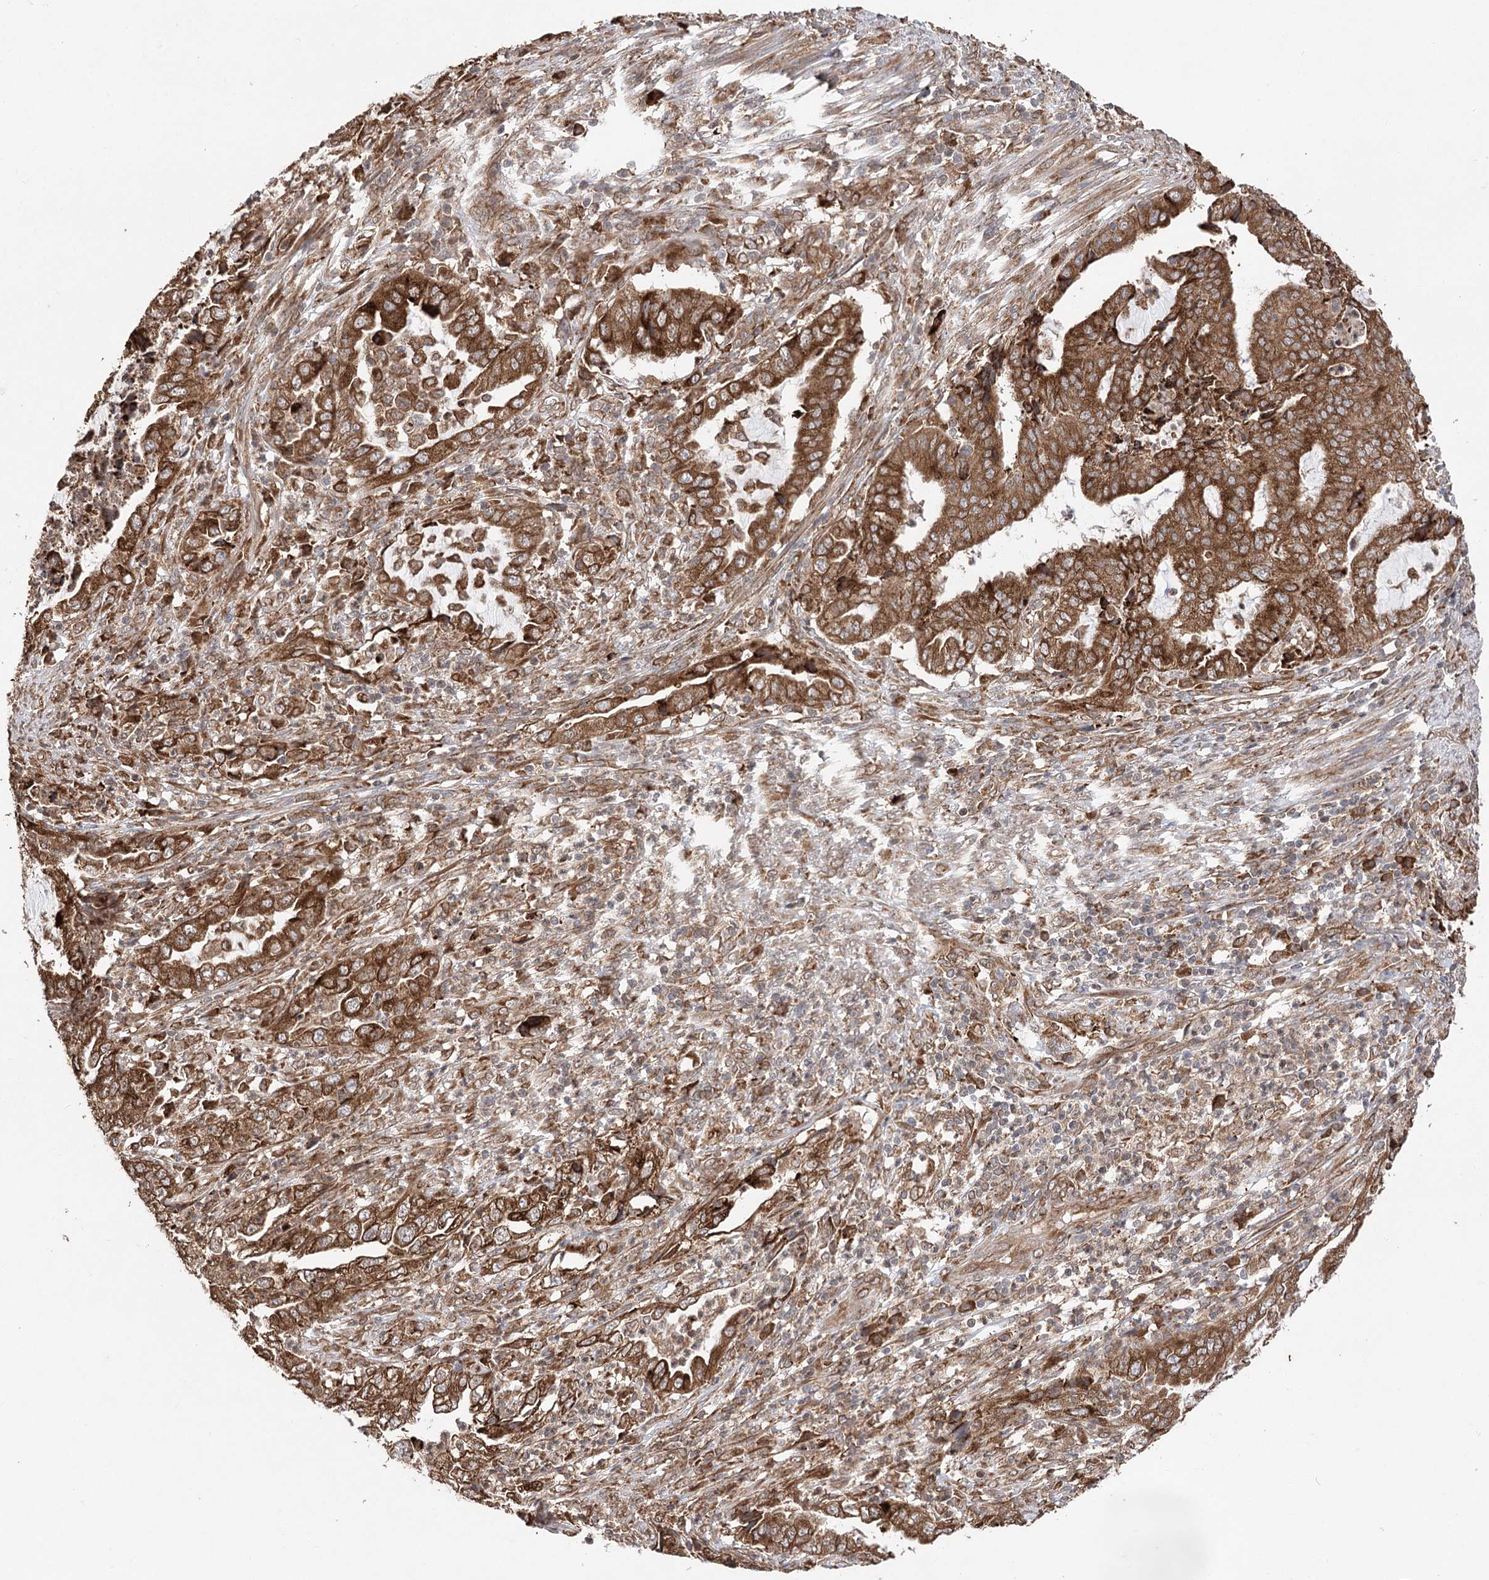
{"staining": {"intensity": "strong", "quantity": ">75%", "location": "cytoplasmic/membranous"}, "tissue": "endometrial cancer", "cell_type": "Tumor cells", "image_type": "cancer", "snomed": [{"axis": "morphology", "description": "Adenocarcinoma, NOS"}, {"axis": "topography", "description": "Endometrium"}], "caption": "This is an image of immunohistochemistry (IHC) staining of endometrial adenocarcinoma, which shows strong expression in the cytoplasmic/membranous of tumor cells.", "gene": "DNAJB14", "patient": {"sex": "female", "age": 51}}